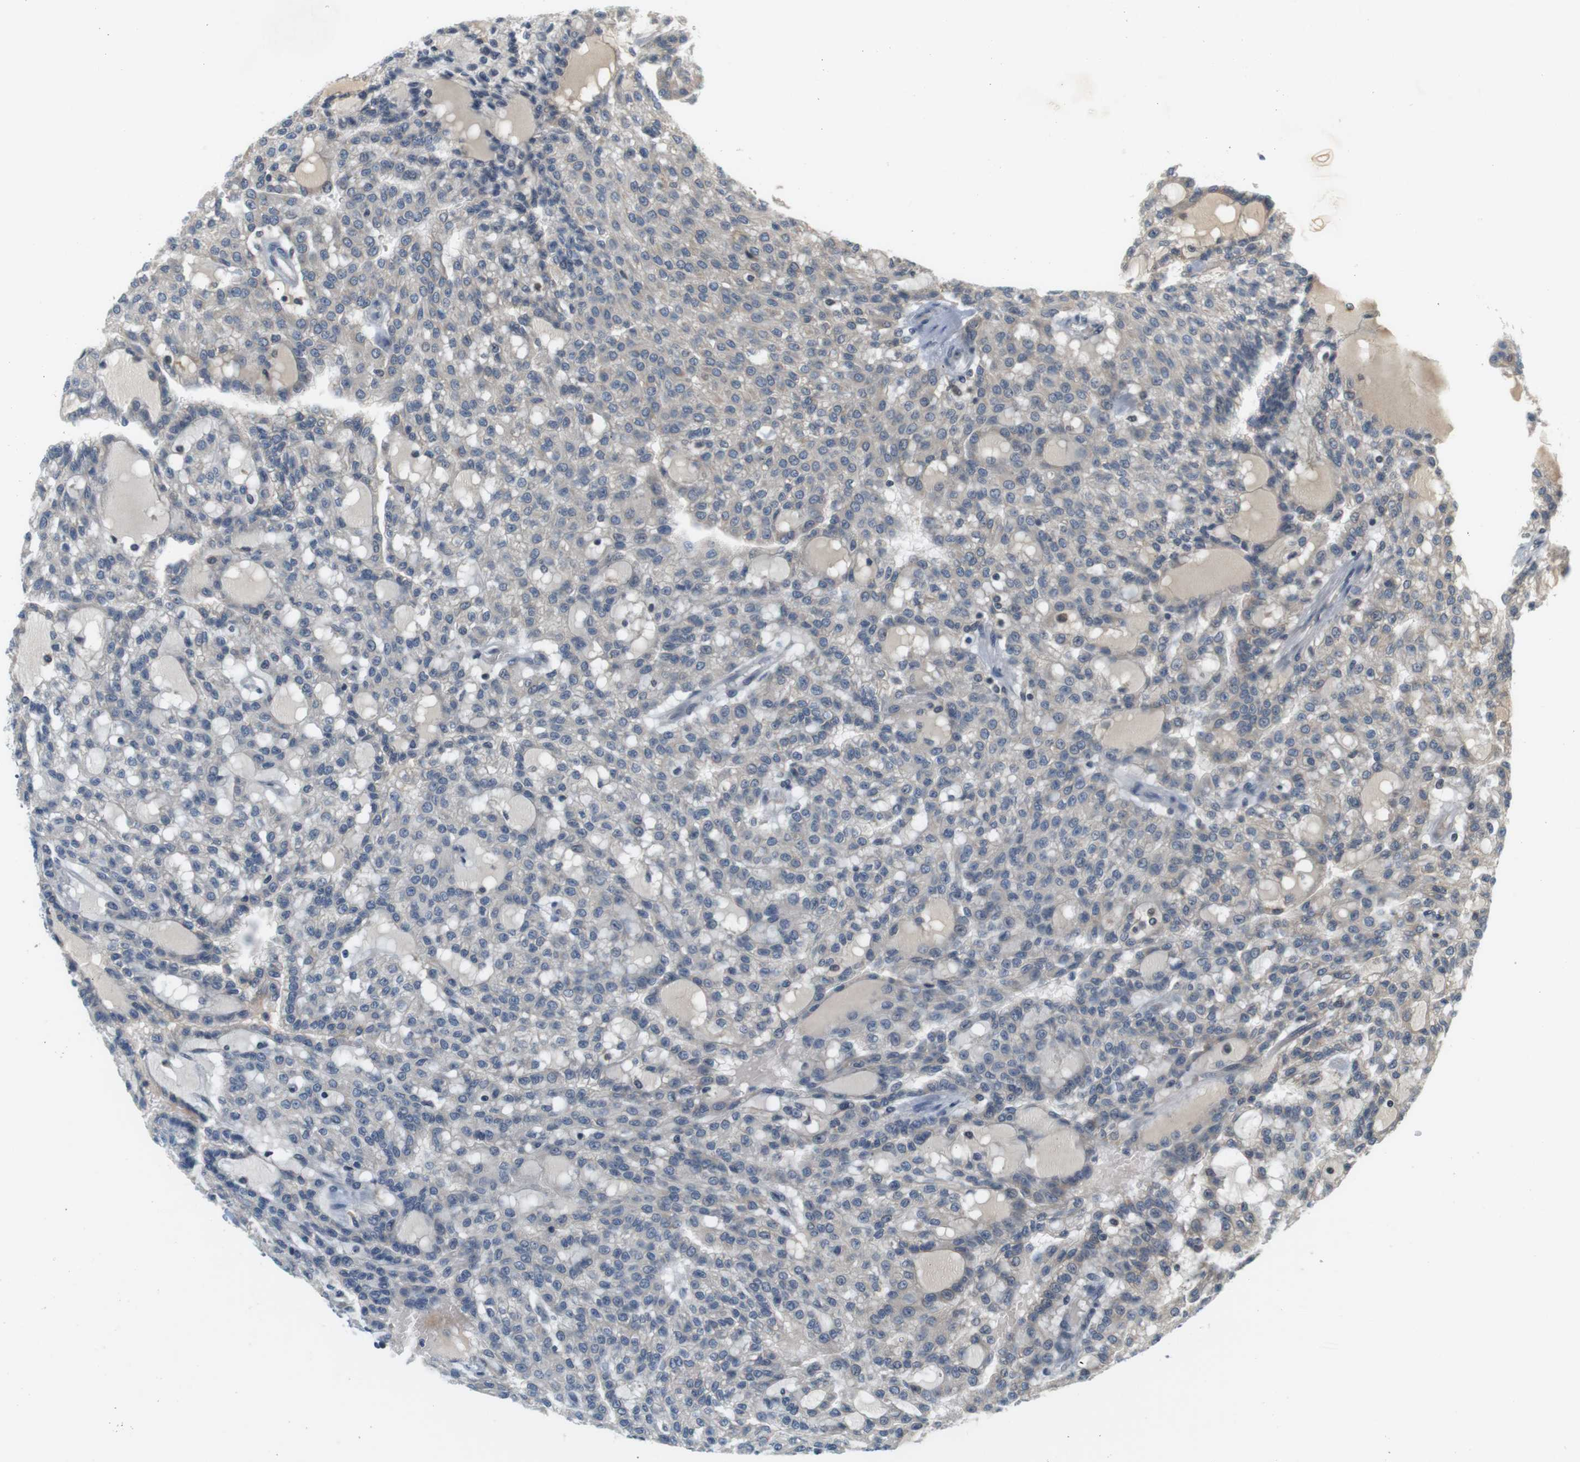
{"staining": {"intensity": "negative", "quantity": "none", "location": "none"}, "tissue": "renal cancer", "cell_type": "Tumor cells", "image_type": "cancer", "snomed": [{"axis": "morphology", "description": "Adenocarcinoma, NOS"}, {"axis": "topography", "description": "Kidney"}], "caption": "DAB immunohistochemical staining of human adenocarcinoma (renal) exhibits no significant staining in tumor cells.", "gene": "WNT7A", "patient": {"sex": "male", "age": 63}}